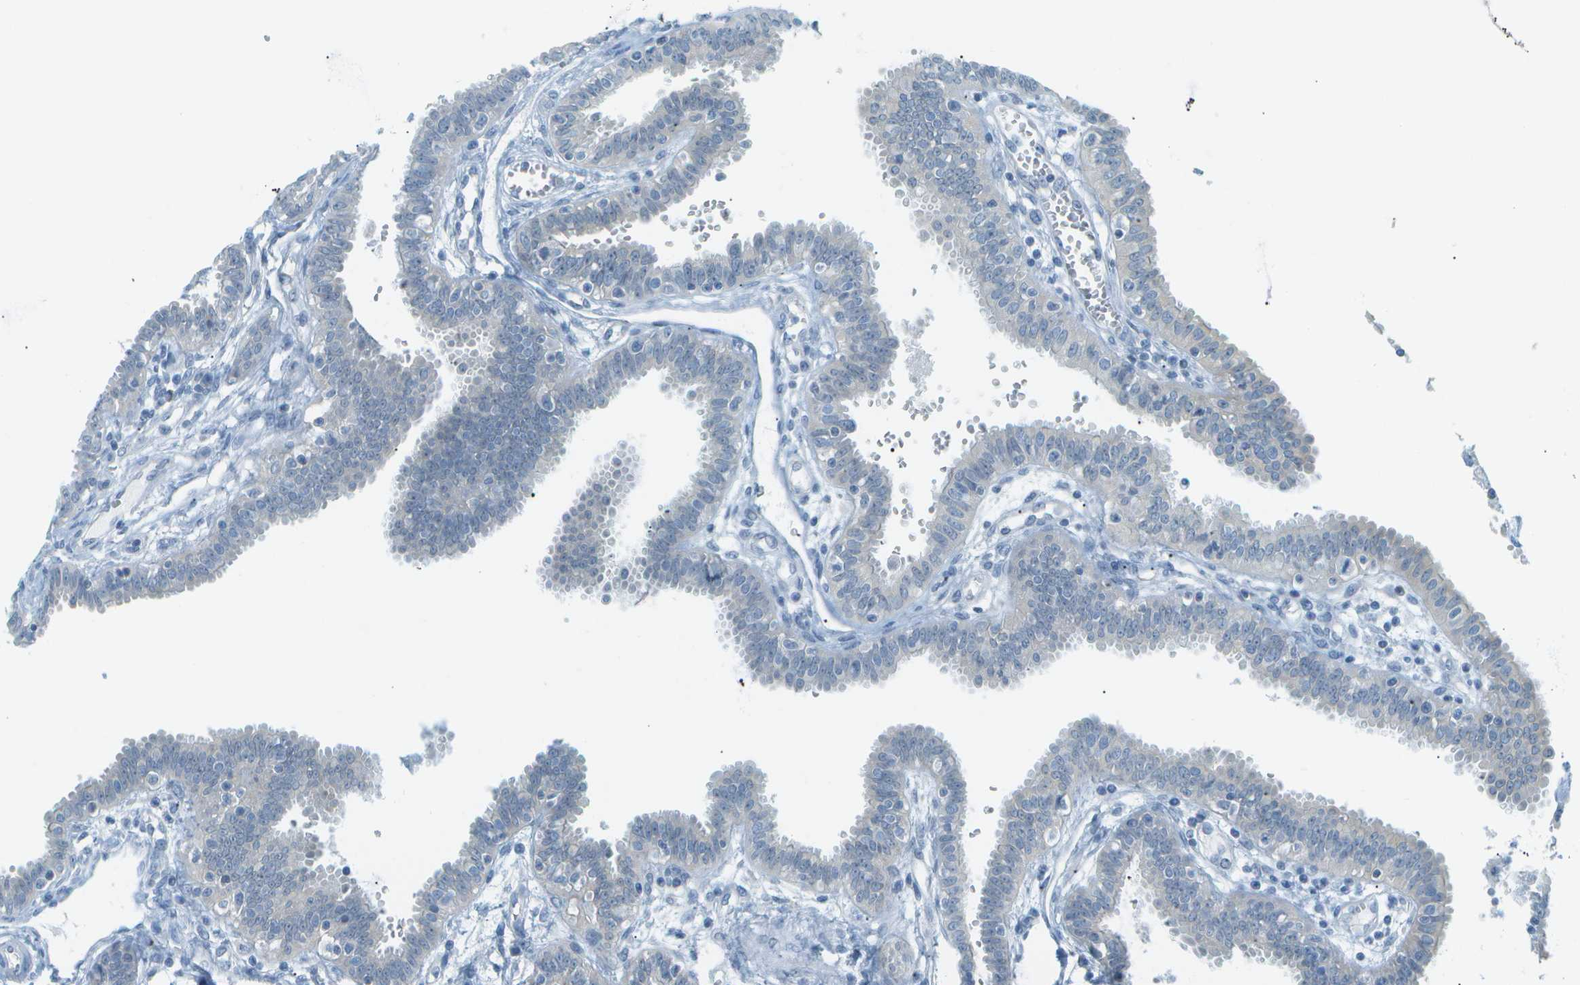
{"staining": {"intensity": "negative", "quantity": "none", "location": "none"}, "tissue": "fallopian tube", "cell_type": "Glandular cells", "image_type": "normal", "snomed": [{"axis": "morphology", "description": "Normal tissue, NOS"}, {"axis": "topography", "description": "Fallopian tube"}], "caption": "Fallopian tube stained for a protein using immunohistochemistry (IHC) shows no positivity glandular cells.", "gene": "SMYD5", "patient": {"sex": "female", "age": 32}}